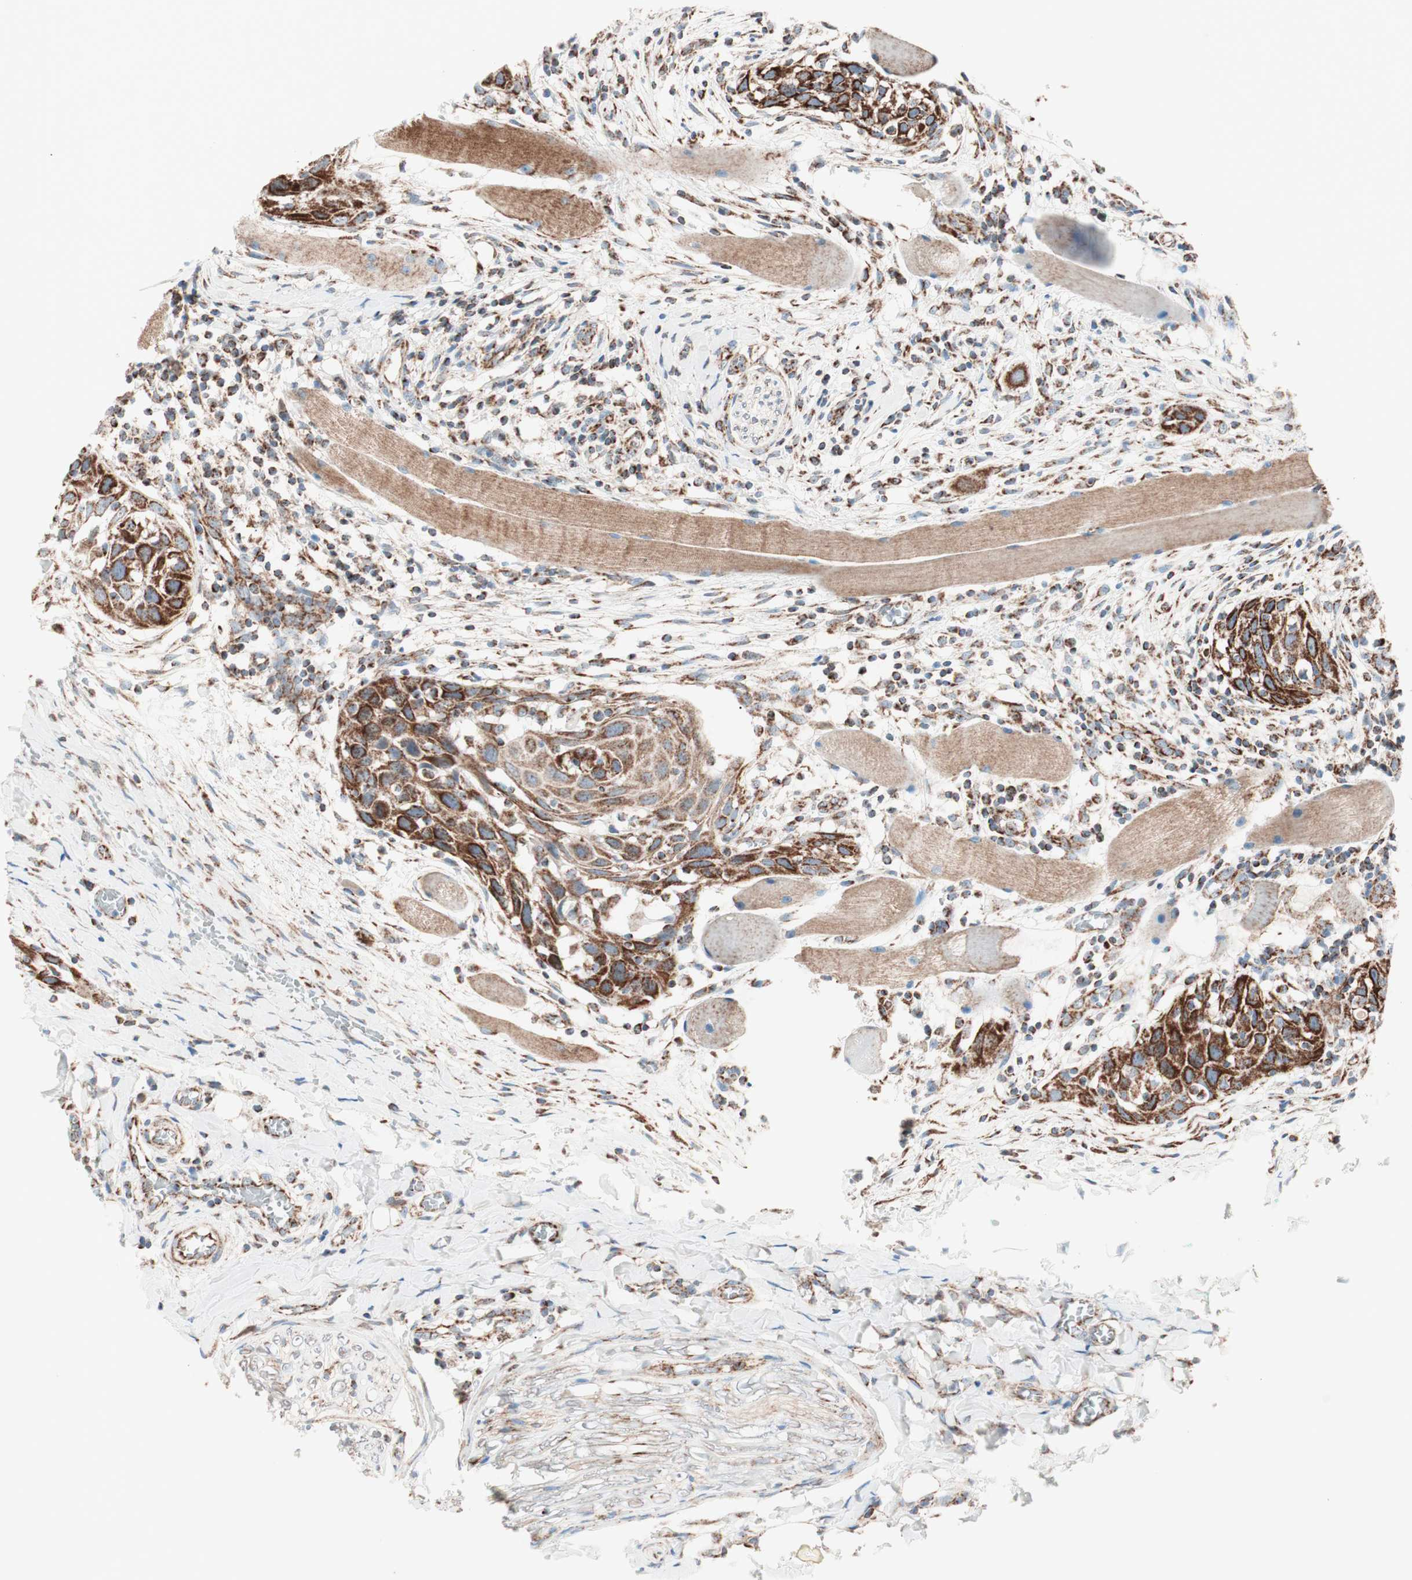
{"staining": {"intensity": "strong", "quantity": ">75%", "location": "cytoplasmic/membranous"}, "tissue": "head and neck cancer", "cell_type": "Tumor cells", "image_type": "cancer", "snomed": [{"axis": "morphology", "description": "Normal tissue, NOS"}, {"axis": "morphology", "description": "Squamous cell carcinoma, NOS"}, {"axis": "topography", "description": "Oral tissue"}, {"axis": "topography", "description": "Head-Neck"}], "caption": "Protein expression analysis of head and neck cancer (squamous cell carcinoma) displays strong cytoplasmic/membranous staining in about >75% of tumor cells.", "gene": "TOMM22", "patient": {"sex": "female", "age": 50}}